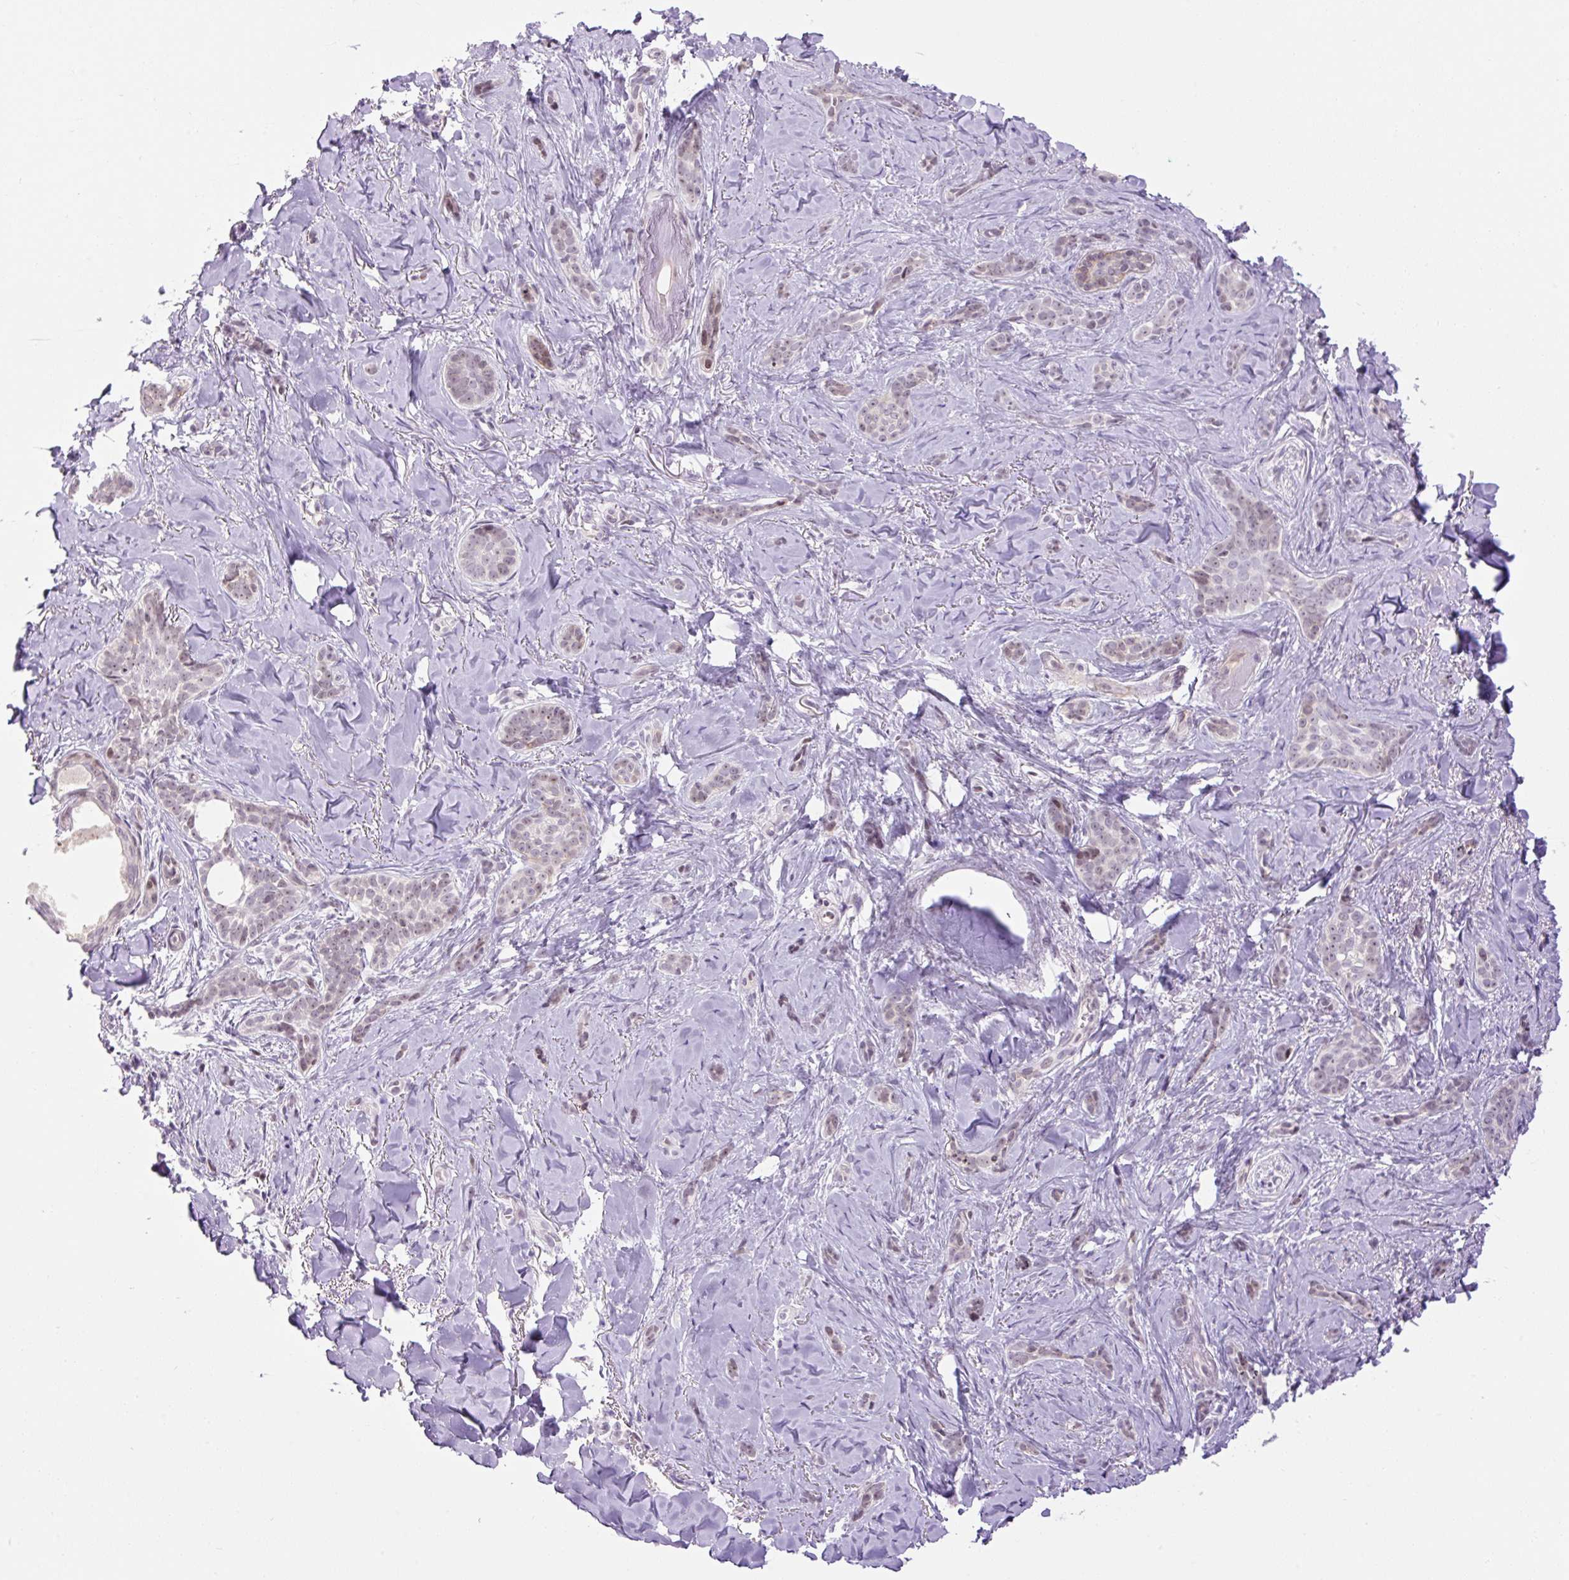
{"staining": {"intensity": "weak", "quantity": ">75%", "location": "nuclear"}, "tissue": "skin cancer", "cell_type": "Tumor cells", "image_type": "cancer", "snomed": [{"axis": "morphology", "description": "Basal cell carcinoma"}, {"axis": "topography", "description": "Skin"}], "caption": "An immunohistochemistry photomicrograph of tumor tissue is shown. Protein staining in brown labels weak nuclear positivity in skin cancer (basal cell carcinoma) within tumor cells.", "gene": "ZNF417", "patient": {"sex": "female", "age": 55}}